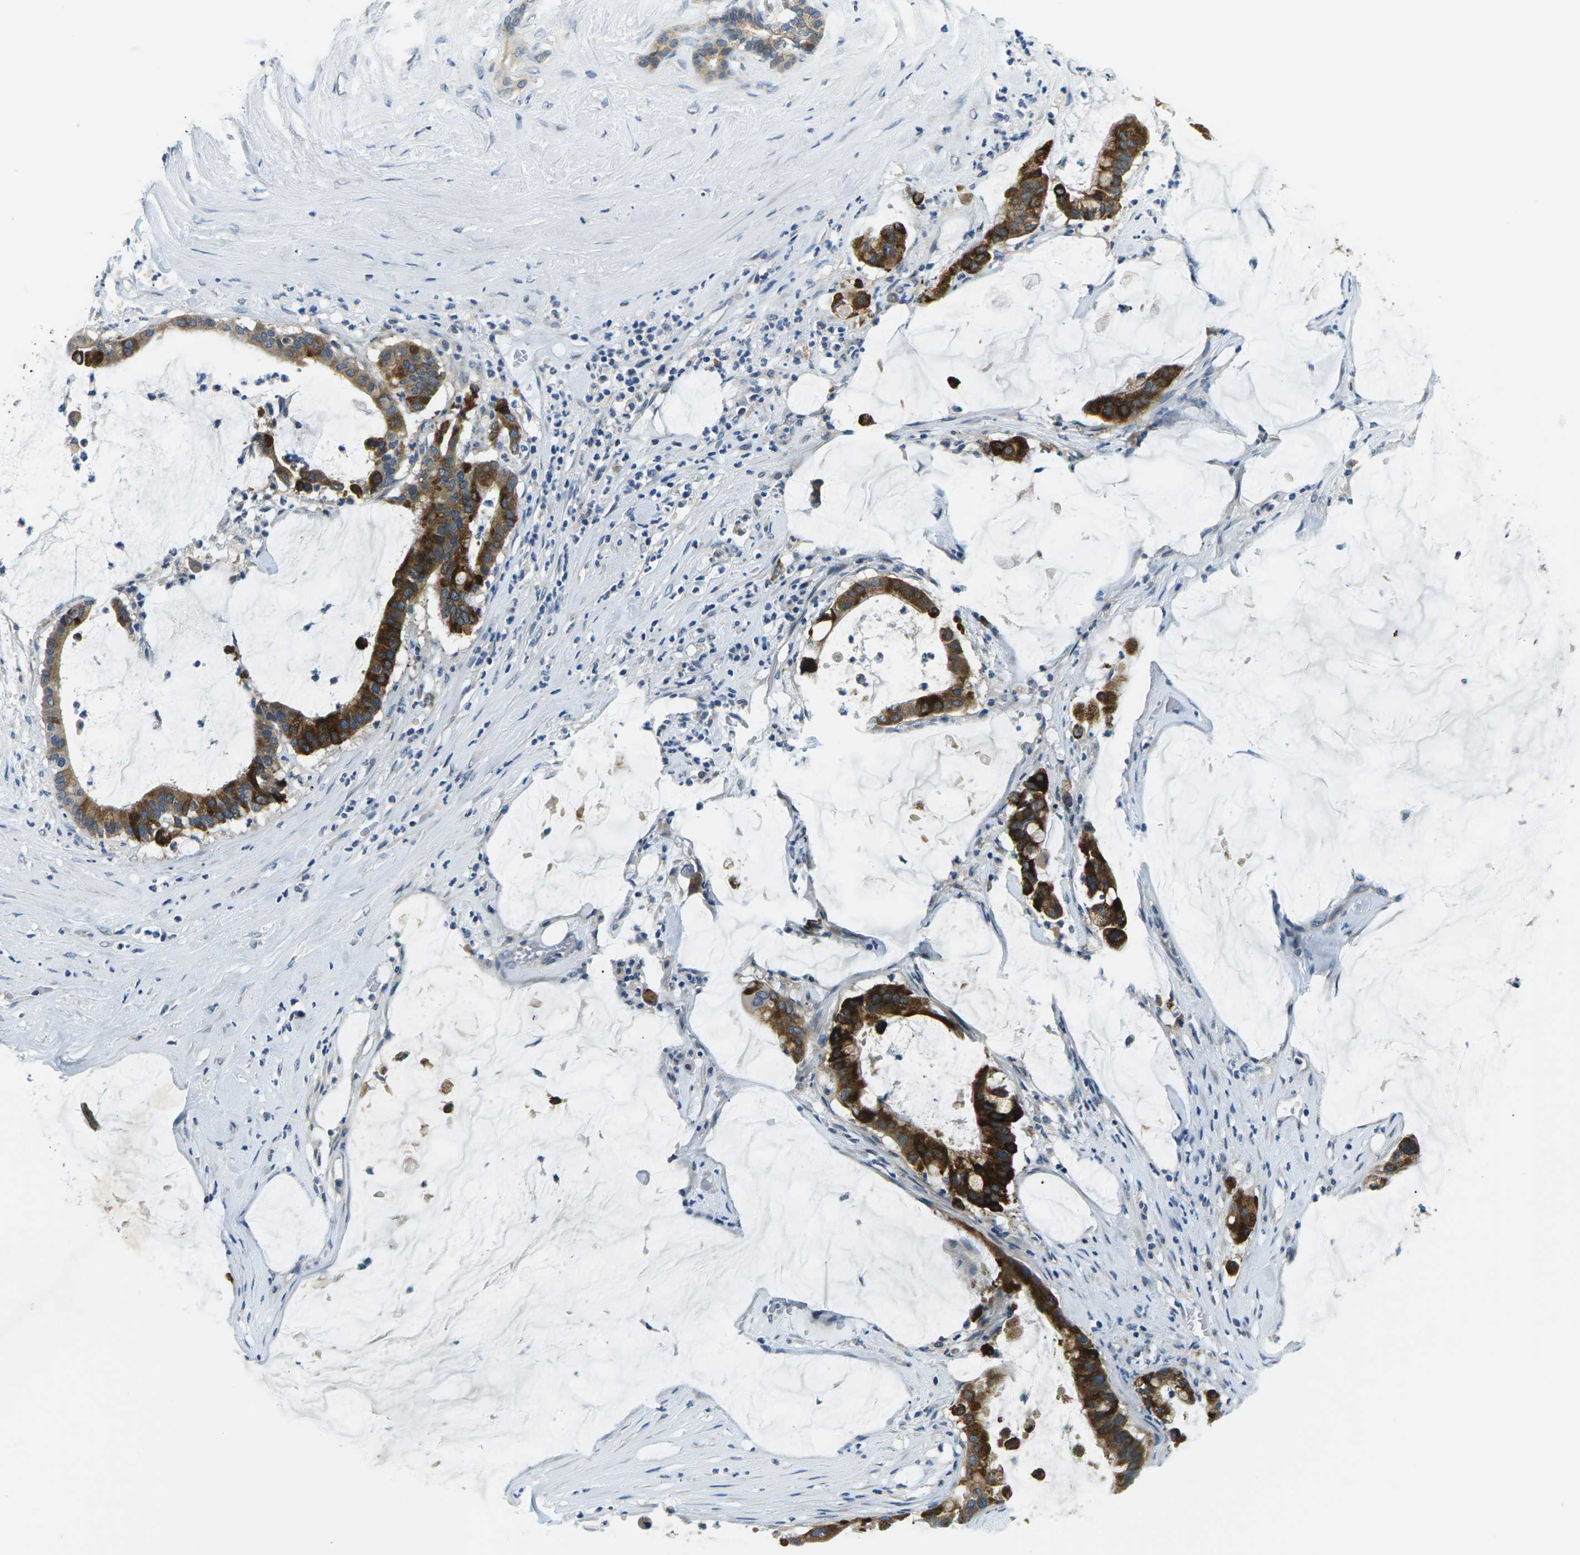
{"staining": {"intensity": "strong", "quantity": ">75%", "location": "cytoplasmic/membranous"}, "tissue": "pancreatic cancer", "cell_type": "Tumor cells", "image_type": "cancer", "snomed": [{"axis": "morphology", "description": "Adenocarcinoma, NOS"}, {"axis": "topography", "description": "Pancreas"}], "caption": "Protein expression analysis of adenocarcinoma (pancreatic) shows strong cytoplasmic/membranous staining in about >75% of tumor cells.", "gene": "CTNND1", "patient": {"sex": "male", "age": 41}}